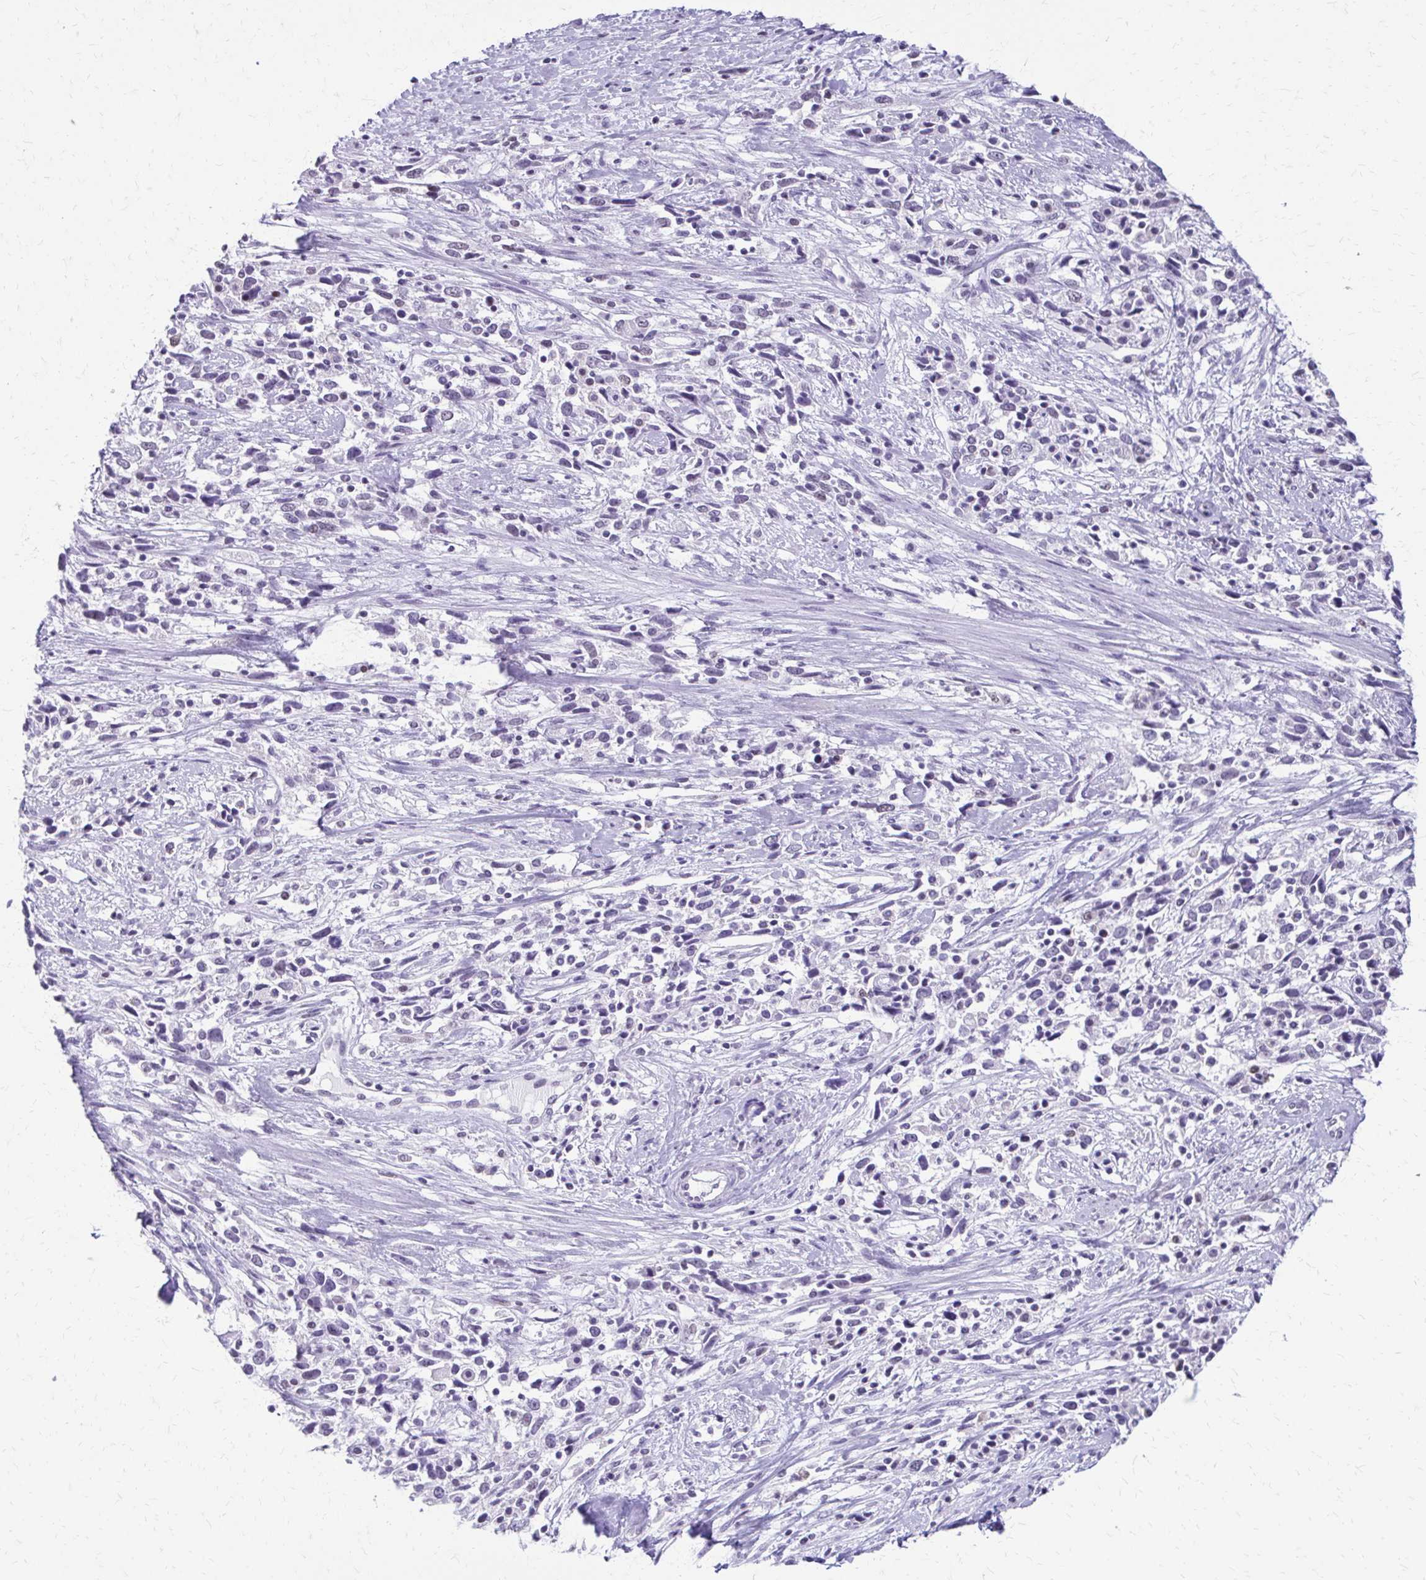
{"staining": {"intensity": "negative", "quantity": "none", "location": "none"}, "tissue": "cervical cancer", "cell_type": "Tumor cells", "image_type": "cancer", "snomed": [{"axis": "morphology", "description": "Adenocarcinoma, NOS"}, {"axis": "topography", "description": "Cervix"}], "caption": "Photomicrograph shows no significant protein staining in tumor cells of cervical adenocarcinoma.", "gene": "SS18", "patient": {"sex": "female", "age": 40}}